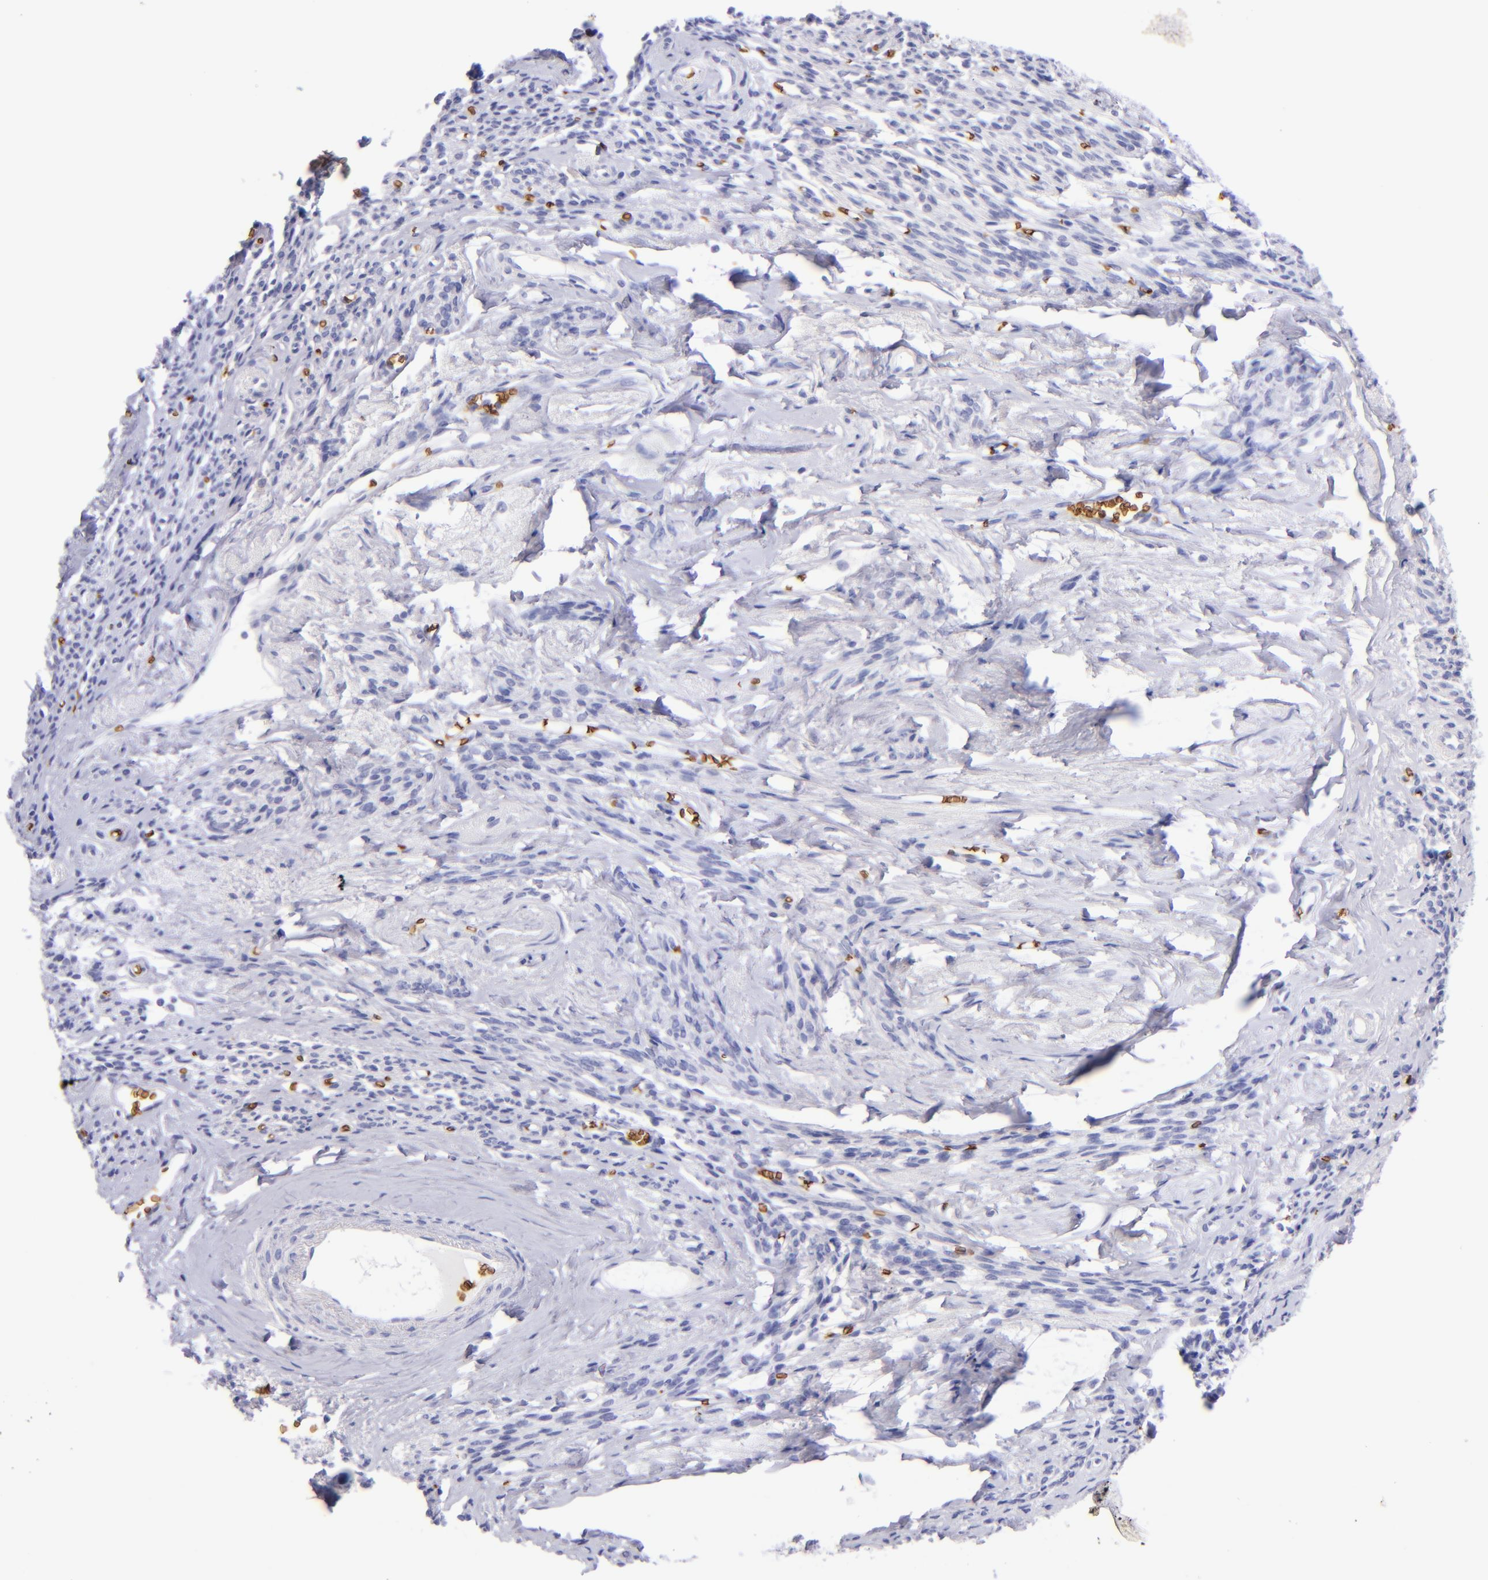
{"staining": {"intensity": "negative", "quantity": "none", "location": "none"}, "tissue": "endometrial cancer", "cell_type": "Tumor cells", "image_type": "cancer", "snomed": [{"axis": "morphology", "description": "Adenocarcinoma, NOS"}, {"axis": "topography", "description": "Endometrium"}], "caption": "This is a micrograph of immunohistochemistry (IHC) staining of endometrial adenocarcinoma, which shows no positivity in tumor cells.", "gene": "GYPA", "patient": {"sex": "female", "age": 75}}